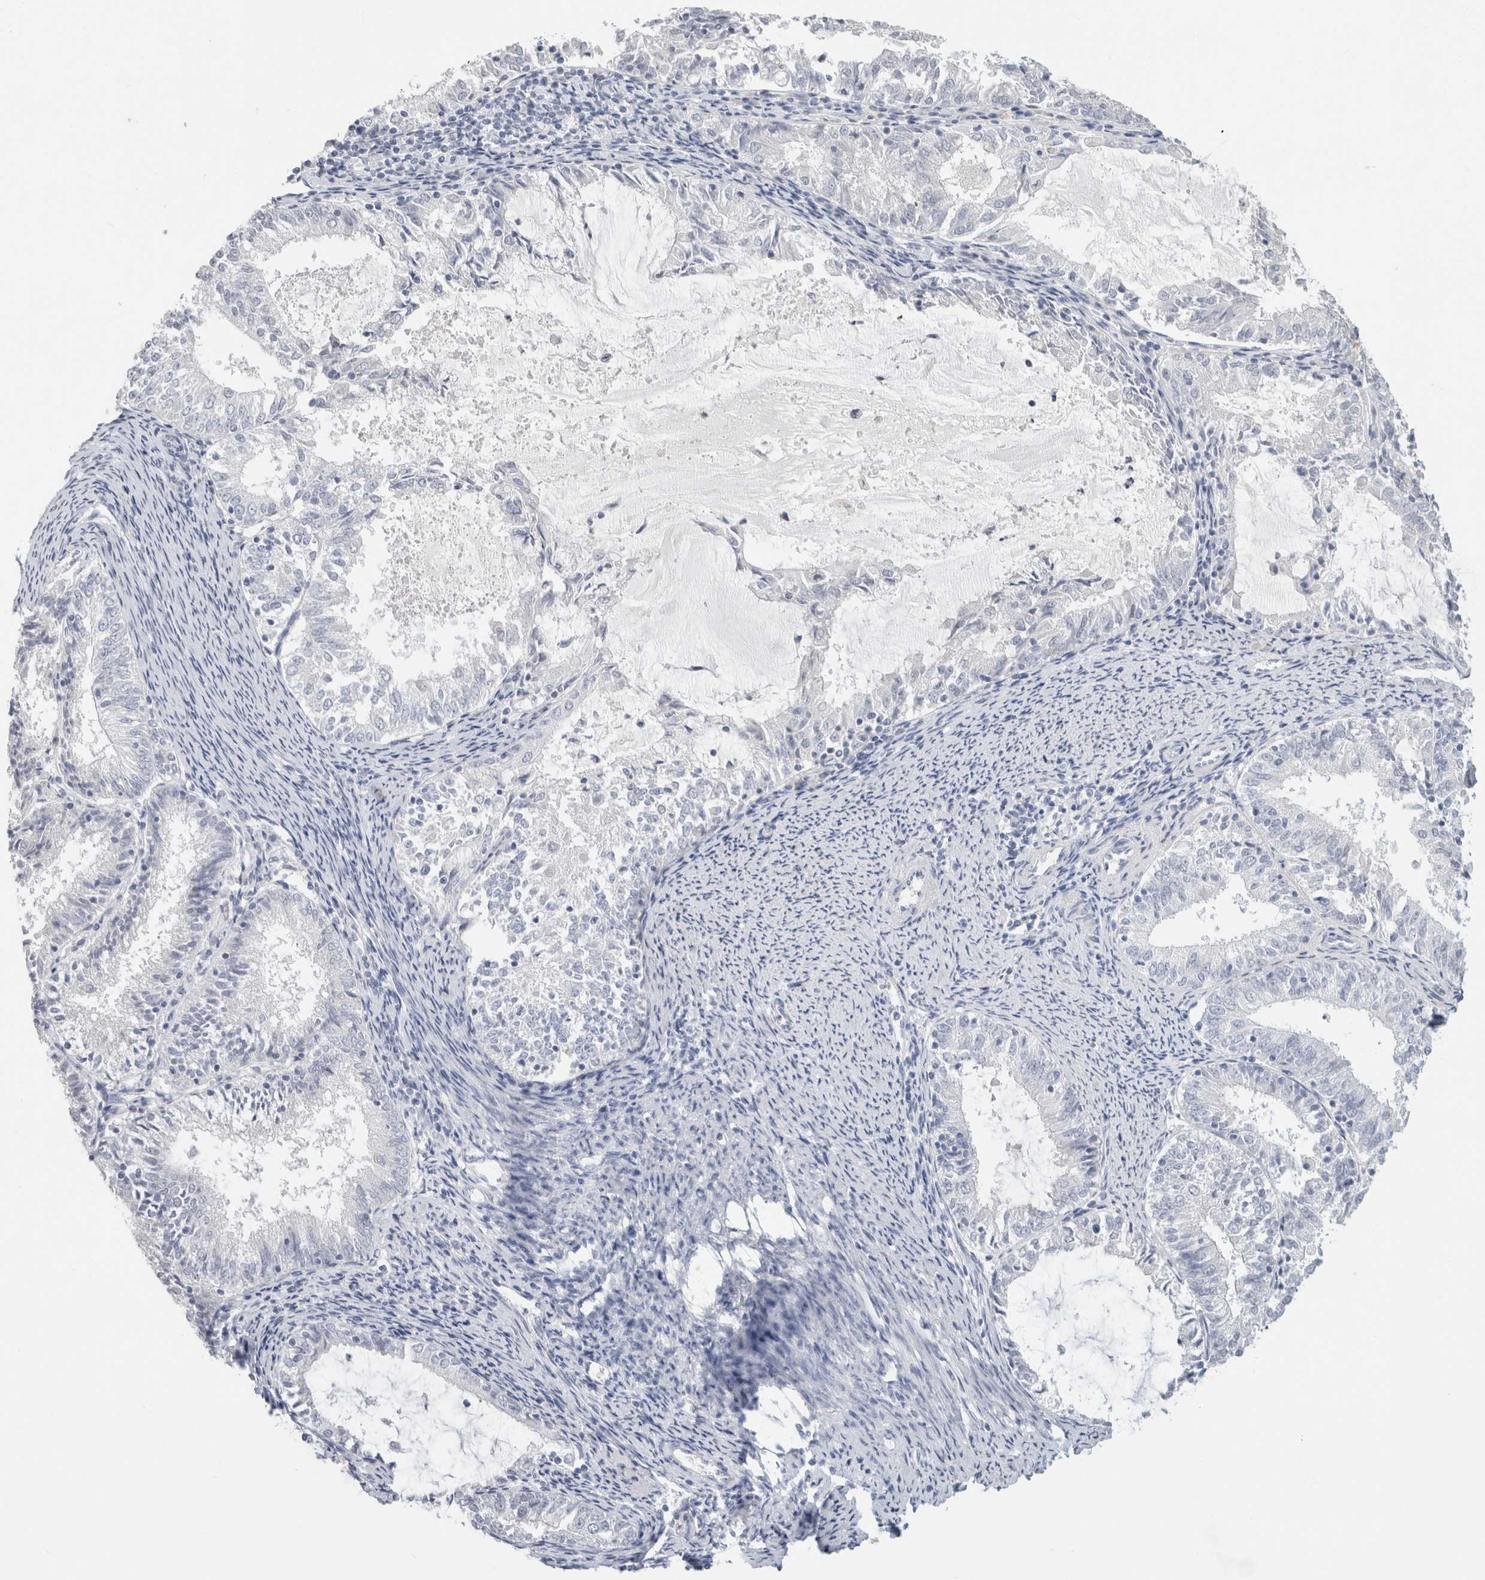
{"staining": {"intensity": "negative", "quantity": "none", "location": "none"}, "tissue": "endometrial cancer", "cell_type": "Tumor cells", "image_type": "cancer", "snomed": [{"axis": "morphology", "description": "Adenocarcinoma, NOS"}, {"axis": "topography", "description": "Endometrium"}], "caption": "Human adenocarcinoma (endometrial) stained for a protein using immunohistochemistry (IHC) demonstrates no positivity in tumor cells.", "gene": "SLC6A1", "patient": {"sex": "female", "age": 57}}